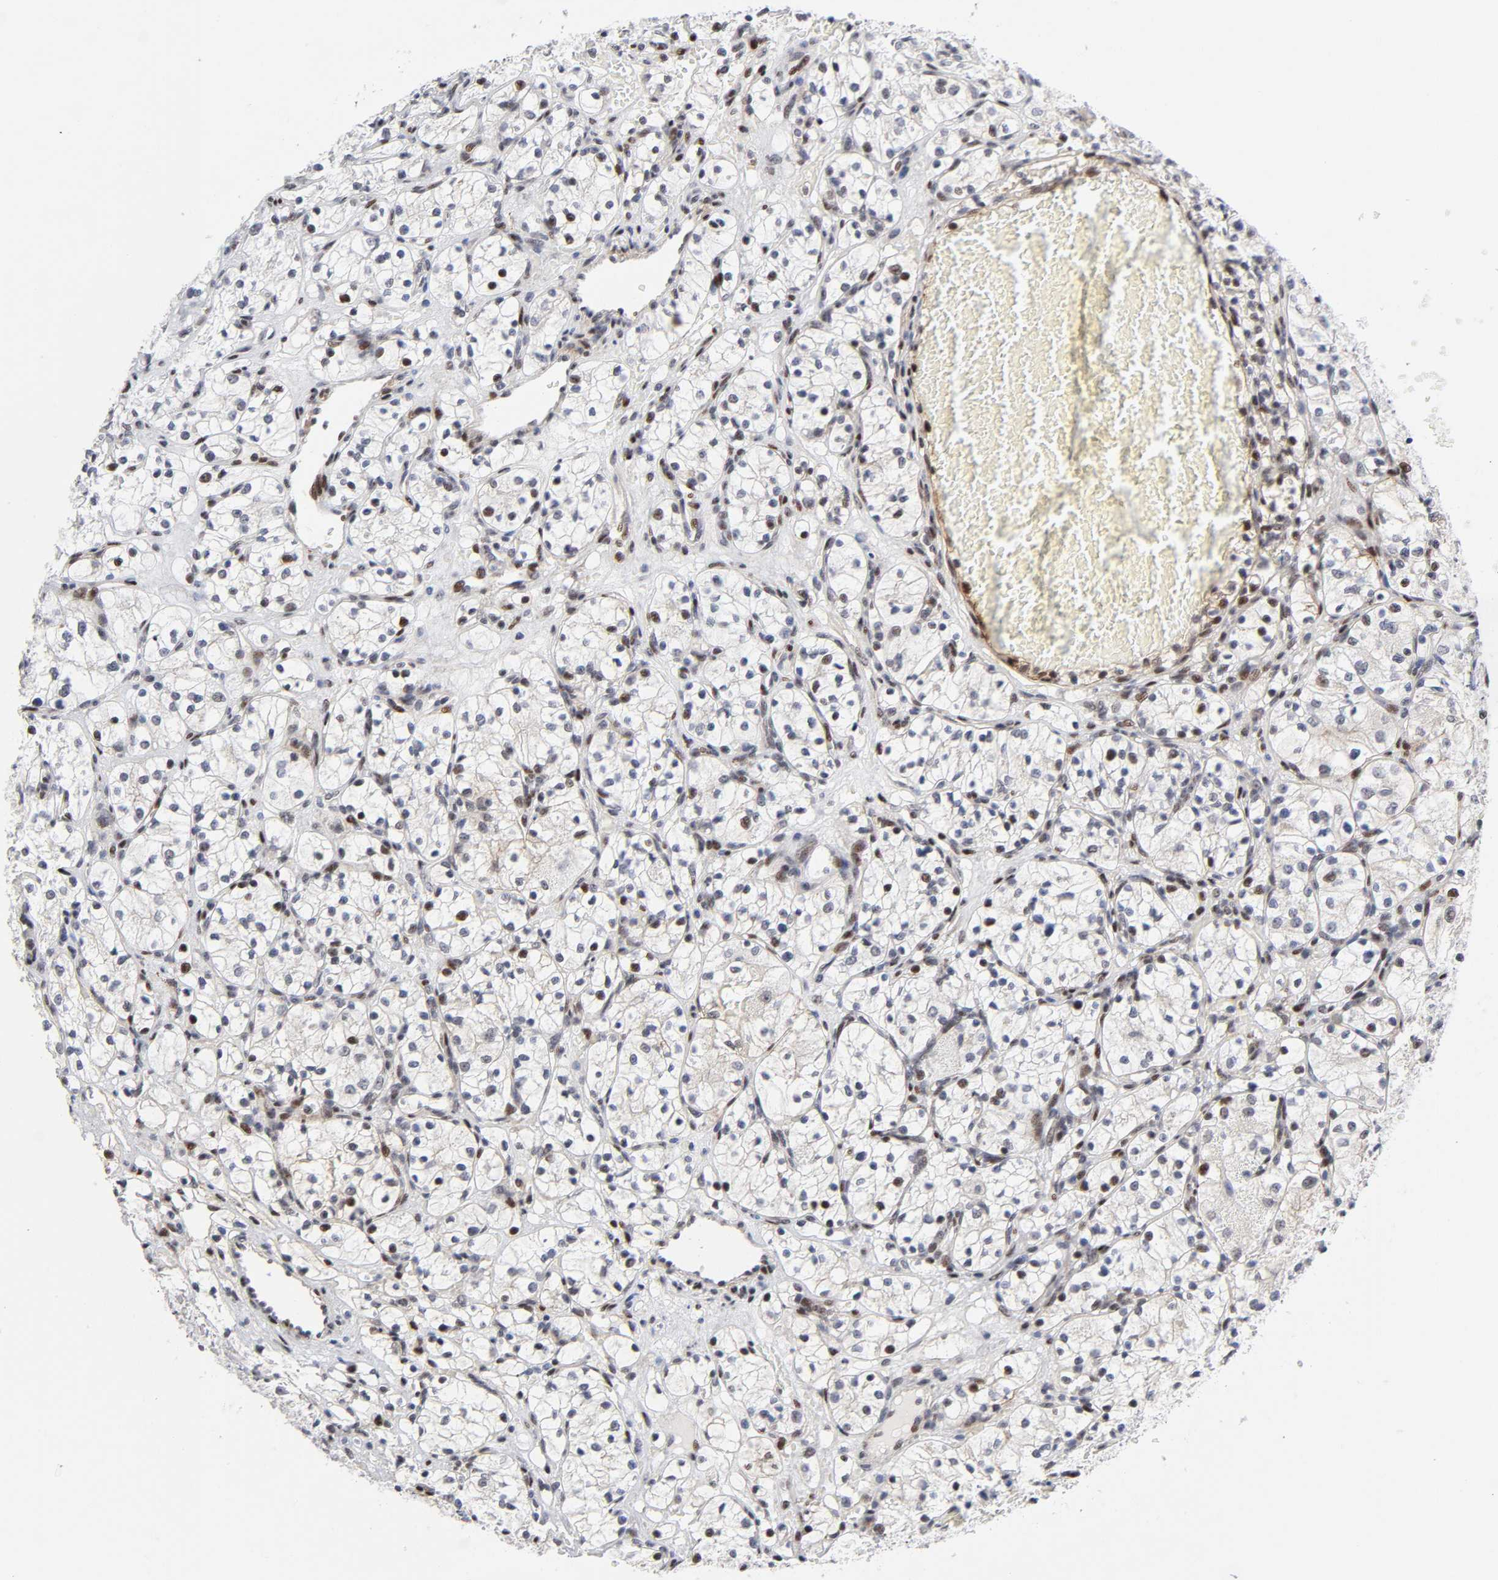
{"staining": {"intensity": "weak", "quantity": "<25%", "location": "nuclear"}, "tissue": "renal cancer", "cell_type": "Tumor cells", "image_type": "cancer", "snomed": [{"axis": "morphology", "description": "Adenocarcinoma, NOS"}, {"axis": "topography", "description": "Kidney"}], "caption": "Photomicrograph shows no significant protein expression in tumor cells of adenocarcinoma (renal).", "gene": "STK38", "patient": {"sex": "female", "age": 60}}